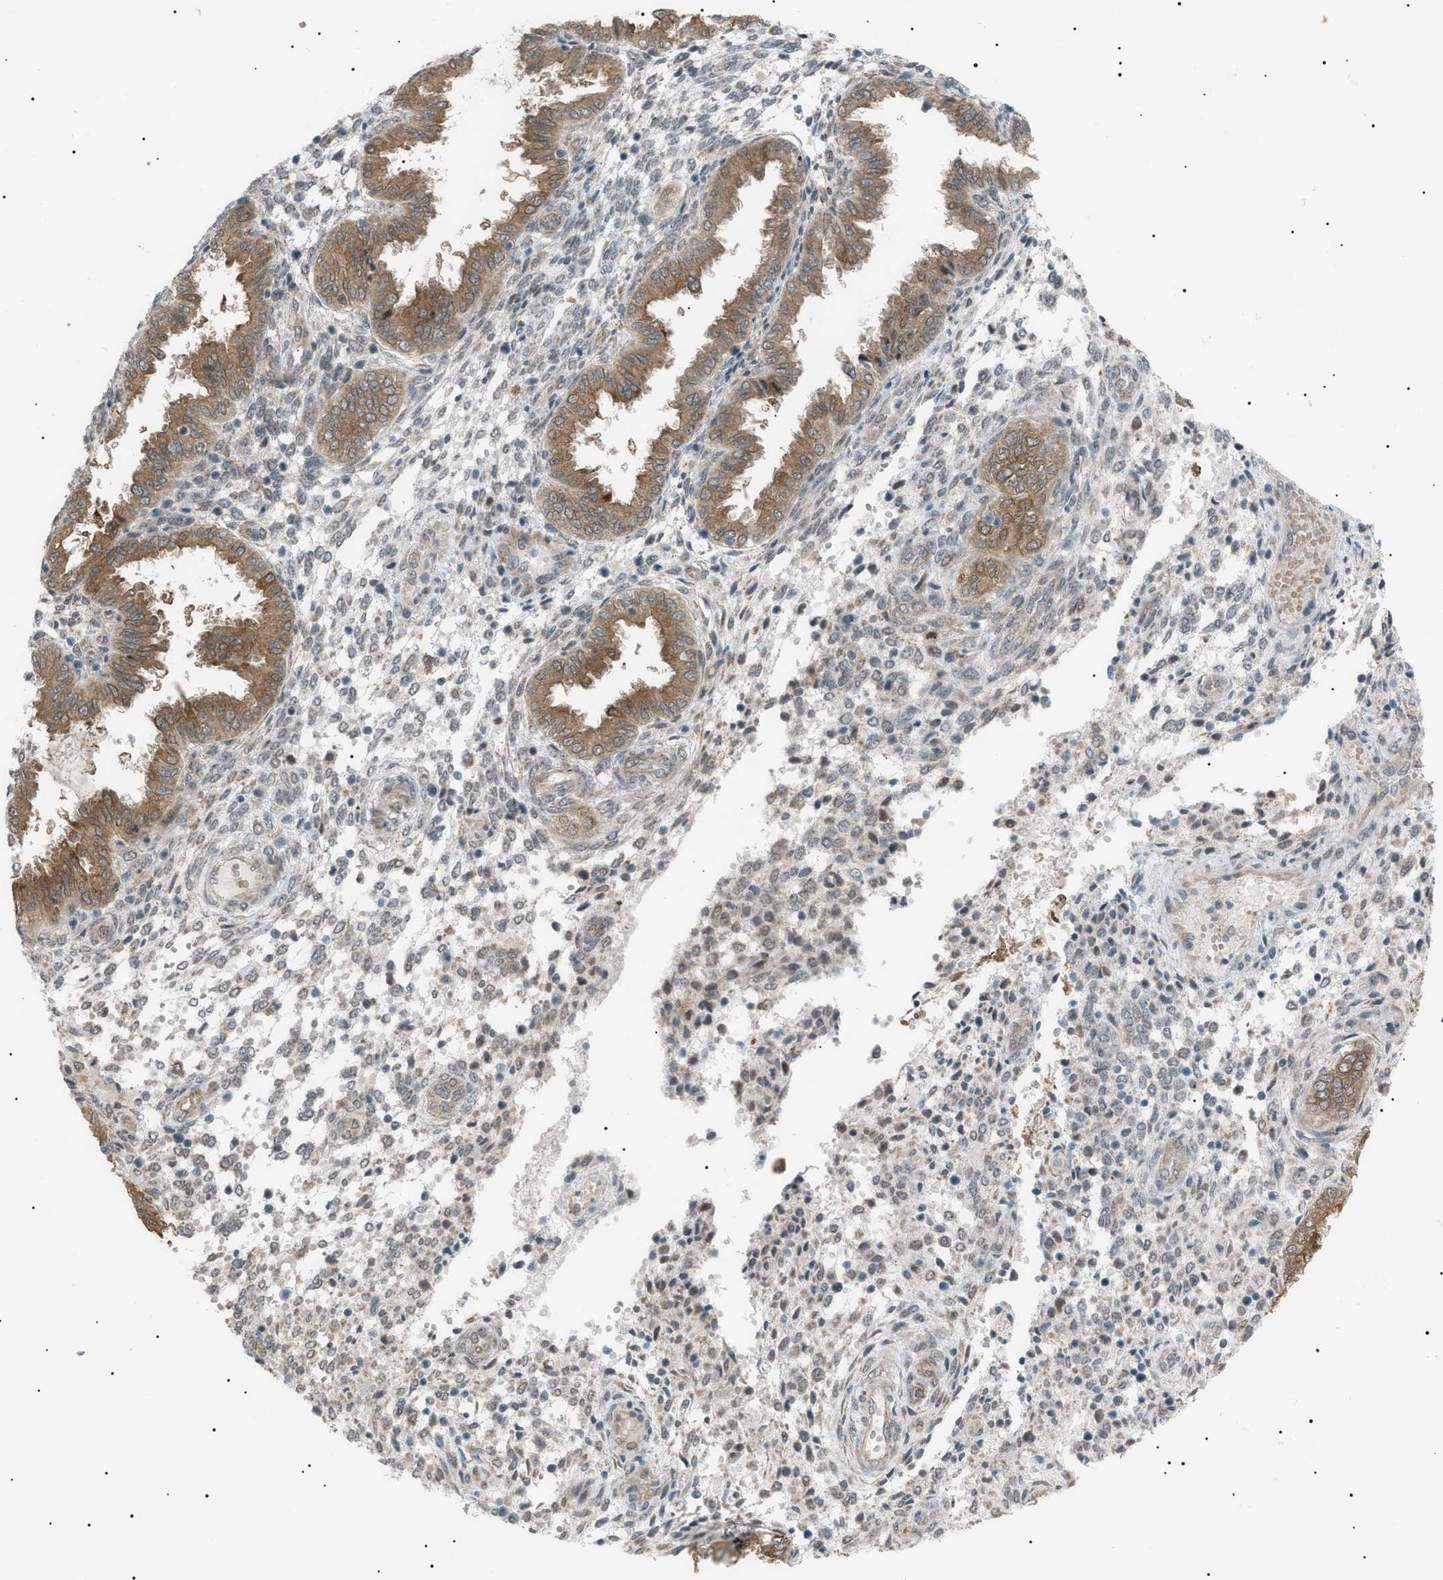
{"staining": {"intensity": "weak", "quantity": "25%-75%", "location": "cytoplasmic/membranous"}, "tissue": "endometrium", "cell_type": "Cells in endometrial stroma", "image_type": "normal", "snomed": [{"axis": "morphology", "description": "Normal tissue, NOS"}, {"axis": "topography", "description": "Endometrium"}], "caption": "Brown immunohistochemical staining in unremarkable endometrium exhibits weak cytoplasmic/membranous expression in about 25%-75% of cells in endometrial stroma.", "gene": "LPIN2", "patient": {"sex": "female", "age": 33}}